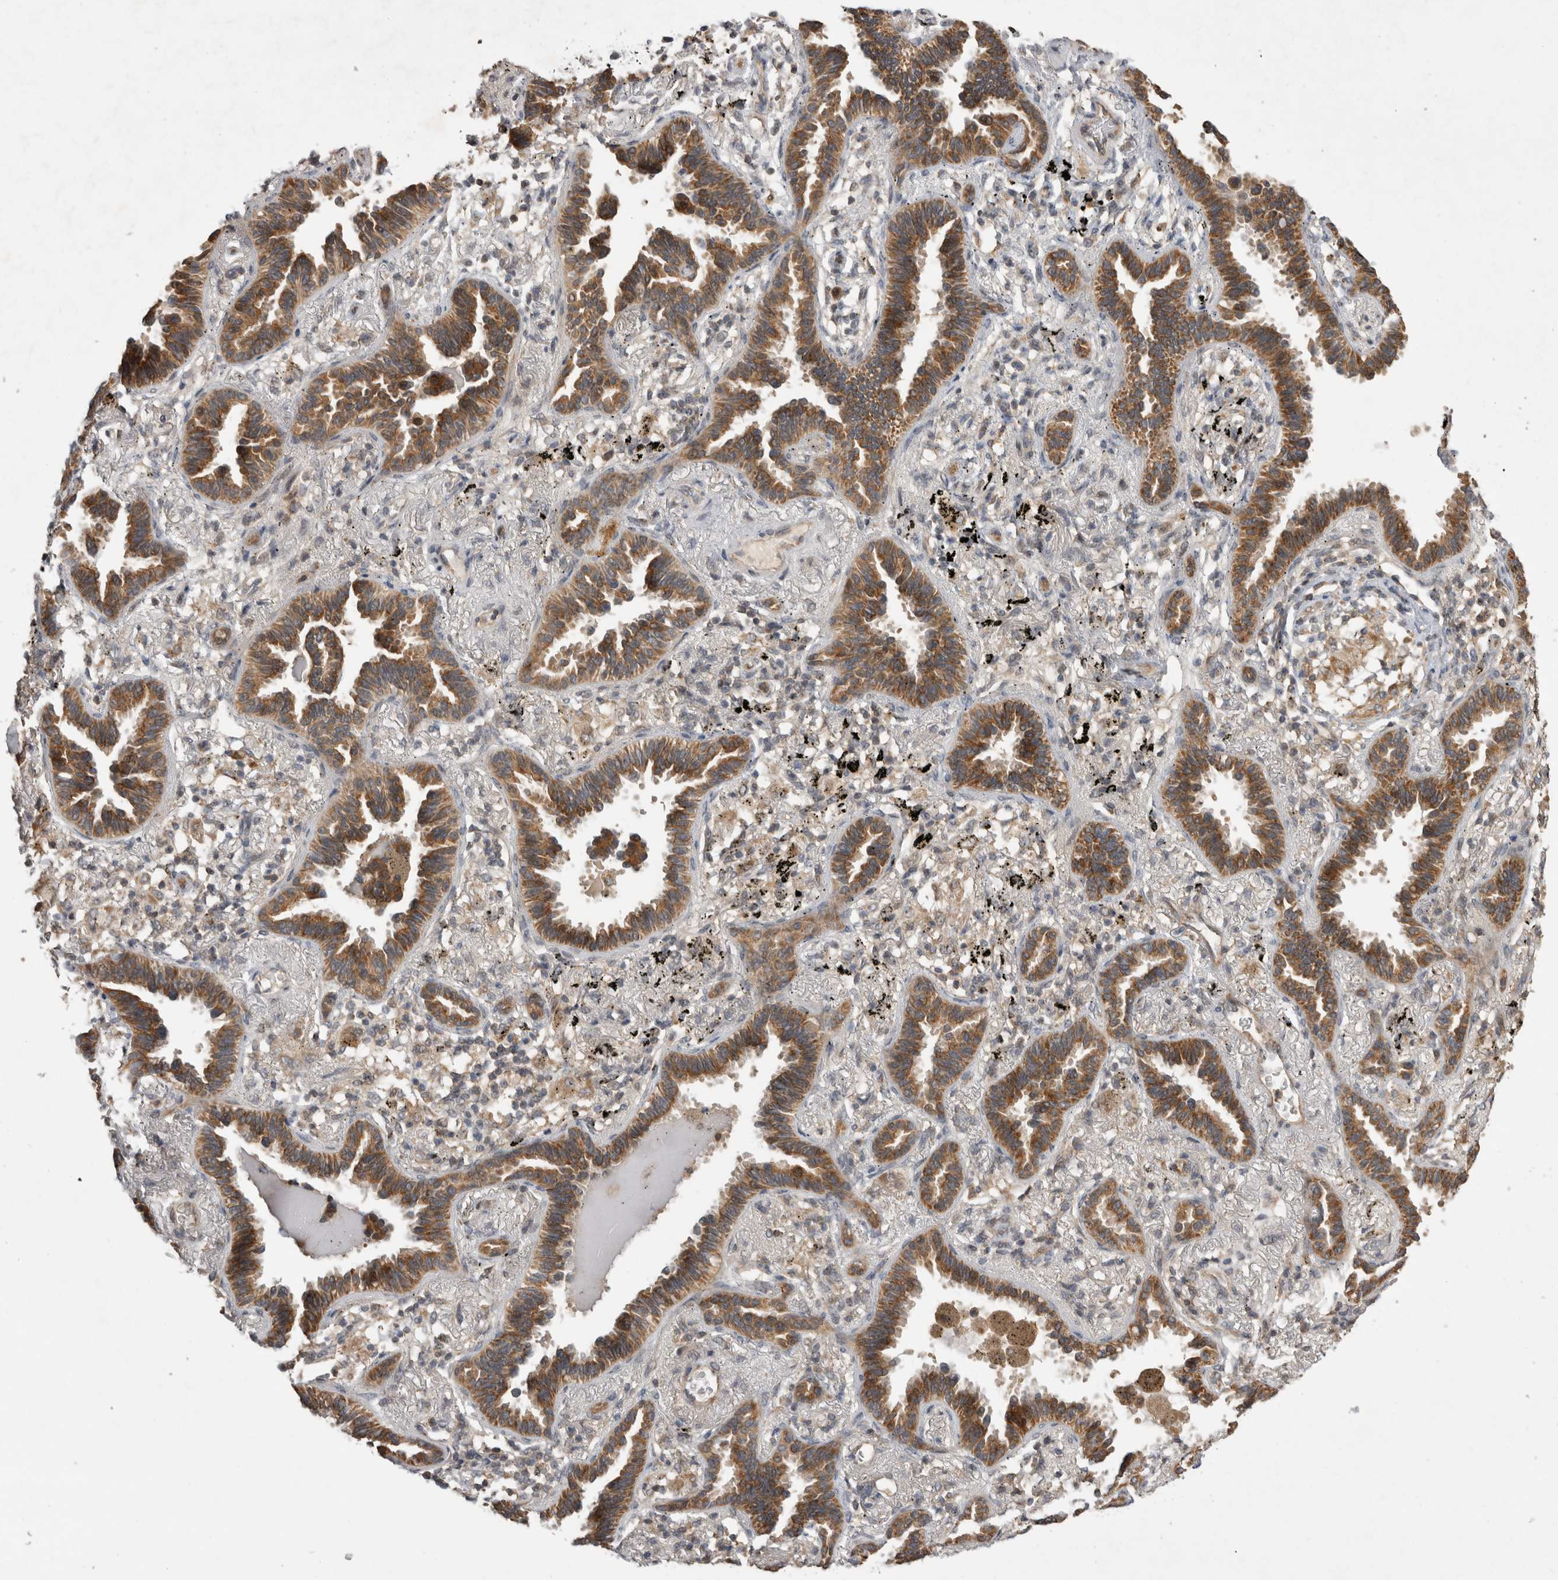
{"staining": {"intensity": "moderate", "quantity": ">75%", "location": "cytoplasmic/membranous"}, "tissue": "lung cancer", "cell_type": "Tumor cells", "image_type": "cancer", "snomed": [{"axis": "morphology", "description": "Adenocarcinoma, NOS"}, {"axis": "topography", "description": "Lung"}], "caption": "Moderate cytoplasmic/membranous staining for a protein is seen in about >75% of tumor cells of lung cancer using immunohistochemistry (IHC).", "gene": "KCNIP1", "patient": {"sex": "male", "age": 59}}